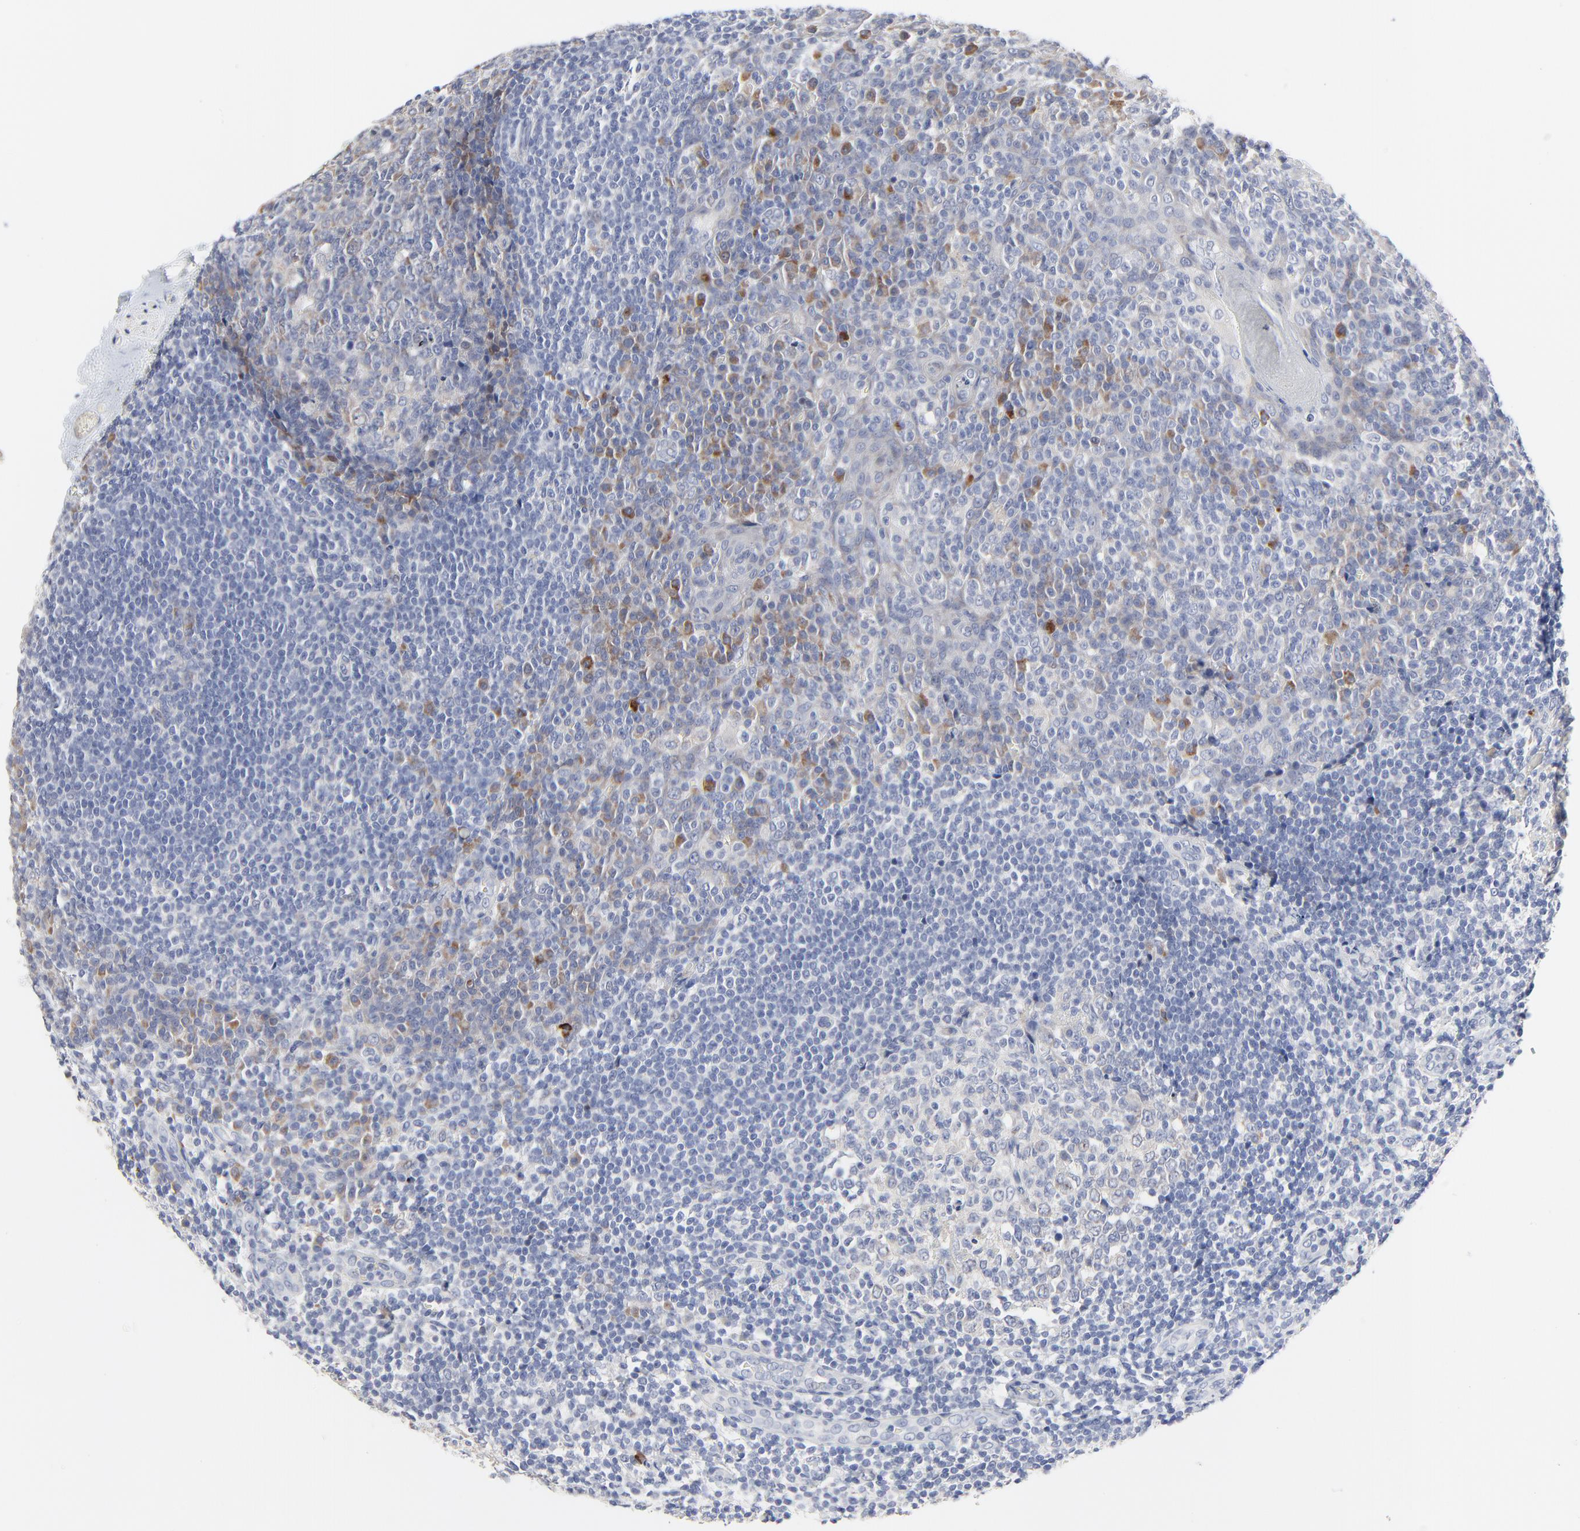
{"staining": {"intensity": "negative", "quantity": "none", "location": "none"}, "tissue": "tonsil", "cell_type": "Germinal center cells", "image_type": "normal", "snomed": [{"axis": "morphology", "description": "Normal tissue, NOS"}, {"axis": "topography", "description": "Tonsil"}], "caption": "DAB immunohistochemical staining of unremarkable human tonsil demonstrates no significant expression in germinal center cells. (DAB immunohistochemistry (IHC) with hematoxylin counter stain).", "gene": "NLGN3", "patient": {"sex": "male", "age": 31}}